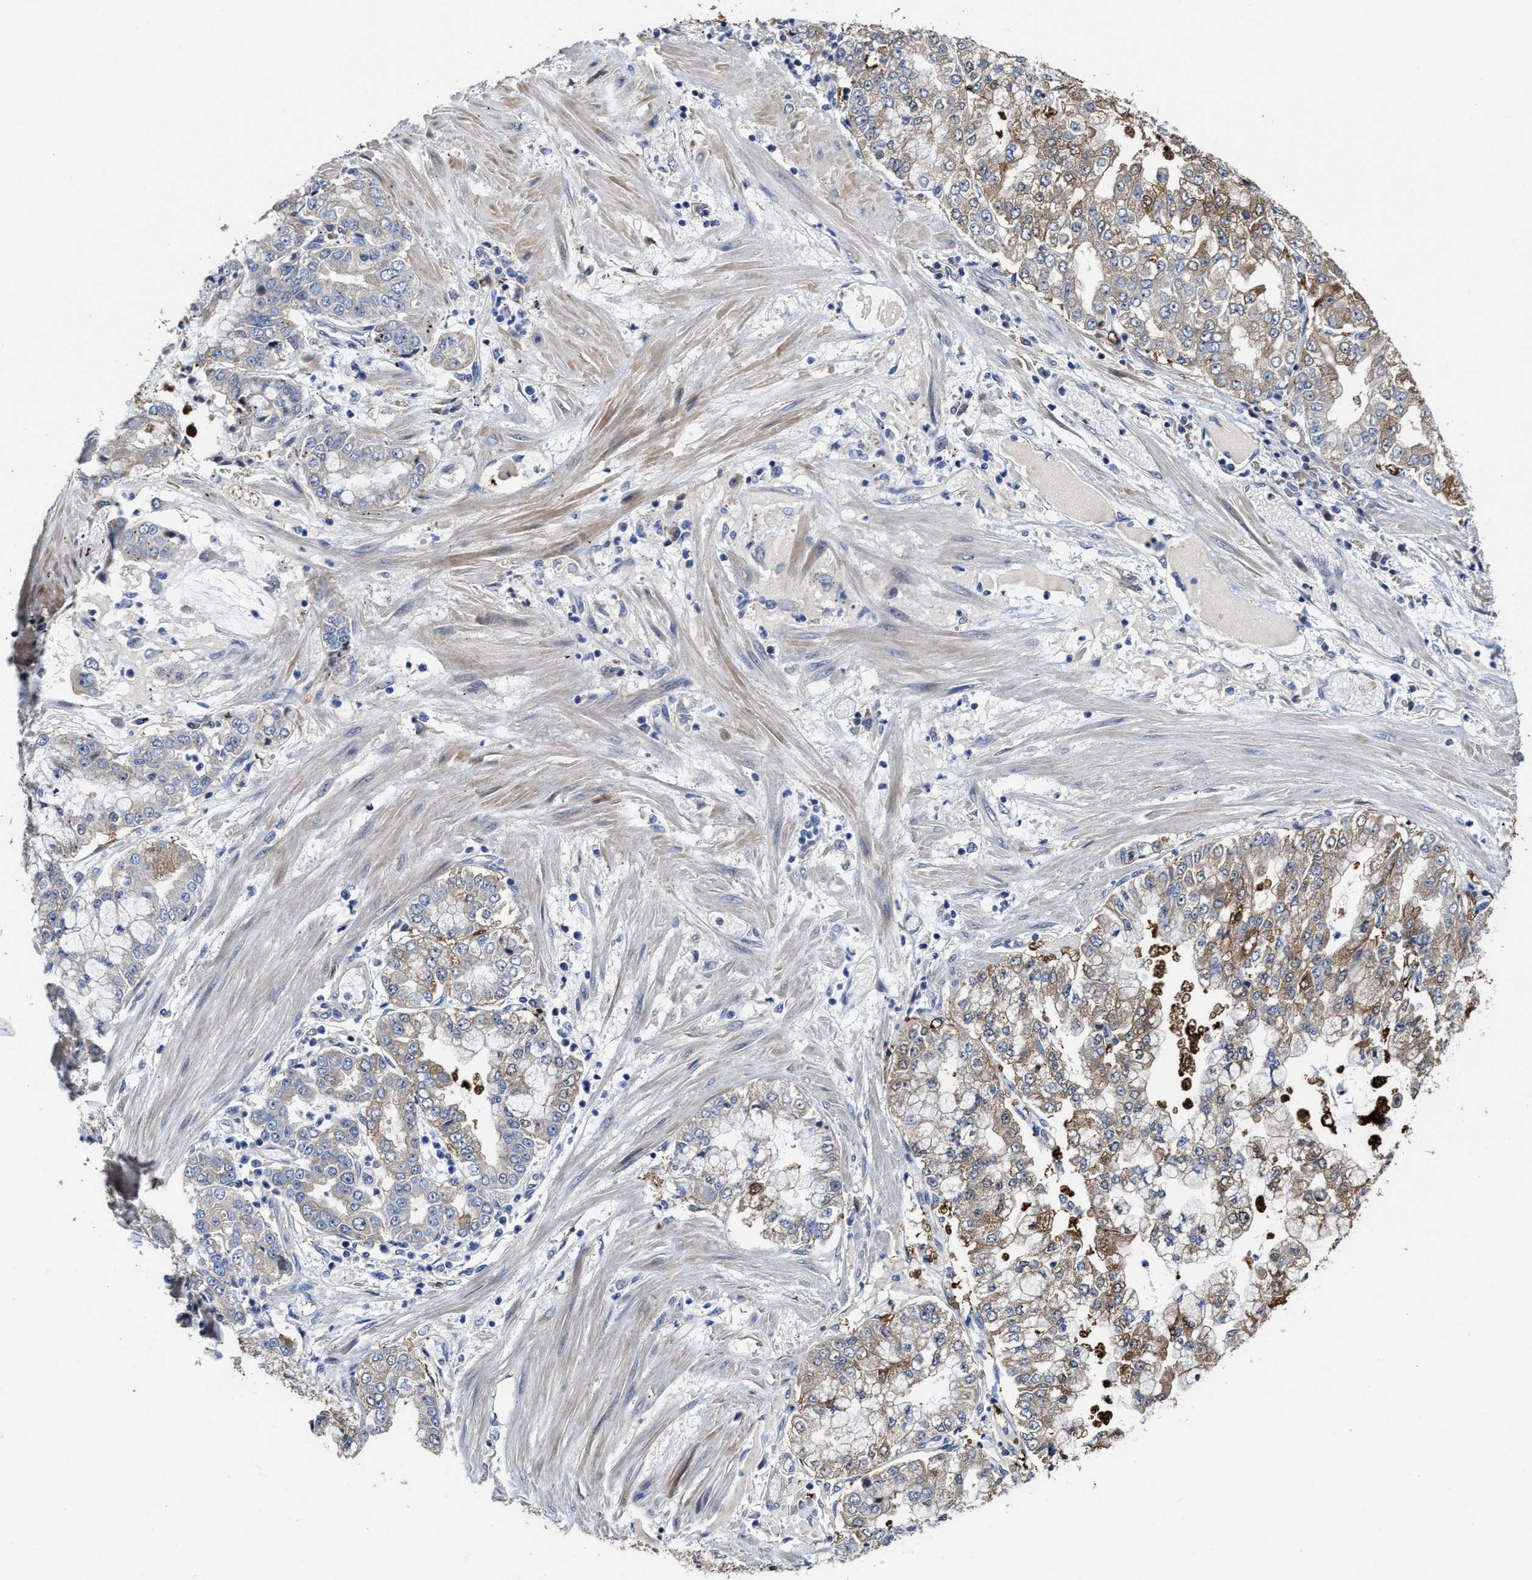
{"staining": {"intensity": "moderate", "quantity": "25%-75%", "location": "cytoplasmic/membranous"}, "tissue": "stomach cancer", "cell_type": "Tumor cells", "image_type": "cancer", "snomed": [{"axis": "morphology", "description": "Adenocarcinoma, NOS"}, {"axis": "topography", "description": "Stomach"}], "caption": "IHC staining of stomach cancer, which shows medium levels of moderate cytoplasmic/membranous staining in about 25%-75% of tumor cells indicating moderate cytoplasmic/membranous protein staining. The staining was performed using DAB (brown) for protein detection and nuclei were counterstained in hematoxylin (blue).", "gene": "TRAF6", "patient": {"sex": "male", "age": 76}}